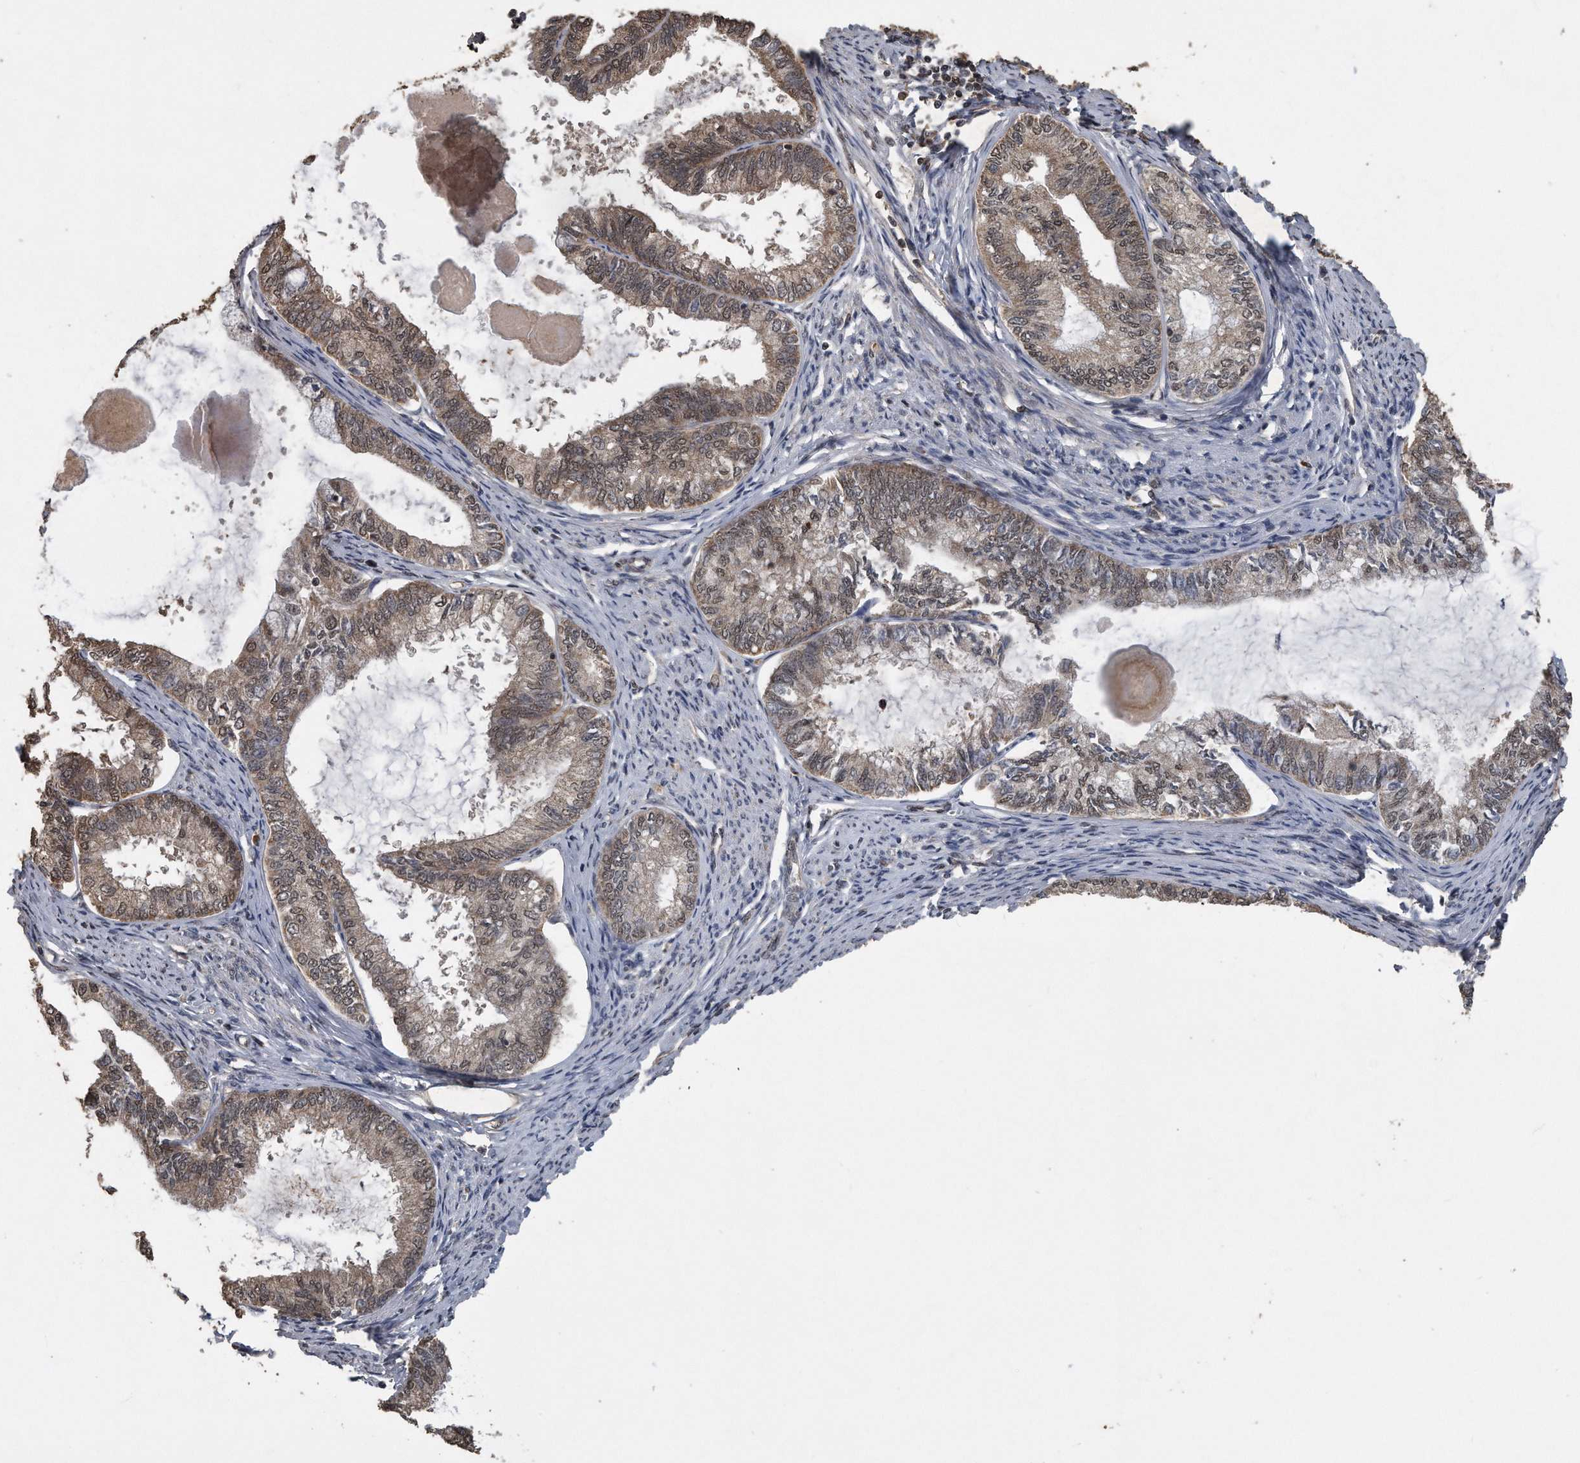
{"staining": {"intensity": "weak", "quantity": ">75%", "location": "cytoplasmic/membranous"}, "tissue": "endometrial cancer", "cell_type": "Tumor cells", "image_type": "cancer", "snomed": [{"axis": "morphology", "description": "Adenocarcinoma, NOS"}, {"axis": "topography", "description": "Endometrium"}], "caption": "Brown immunohistochemical staining in endometrial cancer (adenocarcinoma) demonstrates weak cytoplasmic/membranous expression in about >75% of tumor cells.", "gene": "CRYZL1", "patient": {"sex": "female", "age": 86}}